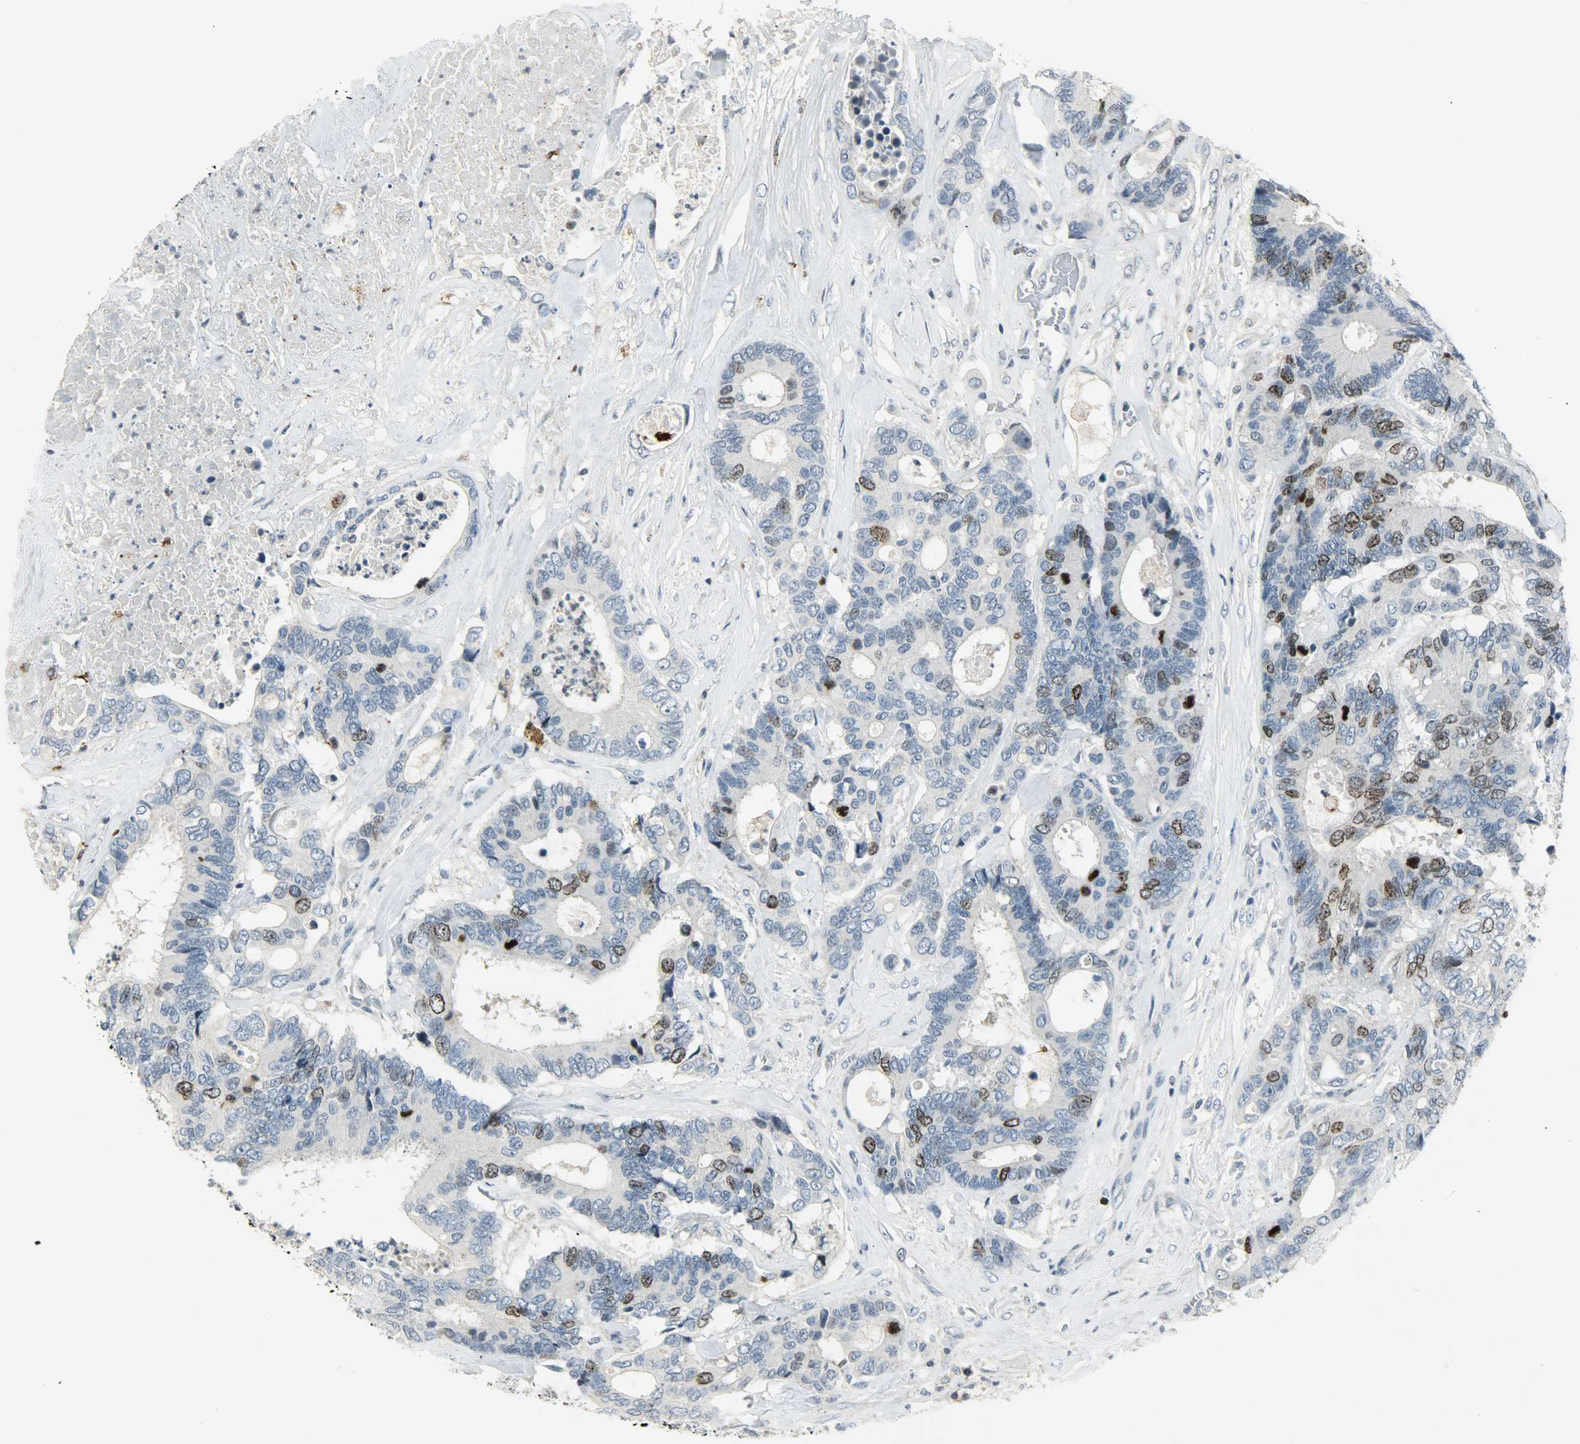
{"staining": {"intensity": "moderate", "quantity": "25%-75%", "location": "nuclear"}, "tissue": "colorectal cancer", "cell_type": "Tumor cells", "image_type": "cancer", "snomed": [{"axis": "morphology", "description": "Adenocarcinoma, NOS"}, {"axis": "topography", "description": "Rectum"}], "caption": "Tumor cells demonstrate moderate nuclear staining in approximately 25%-75% of cells in colorectal cancer (adenocarcinoma).", "gene": "AURKB", "patient": {"sex": "male", "age": 55}}